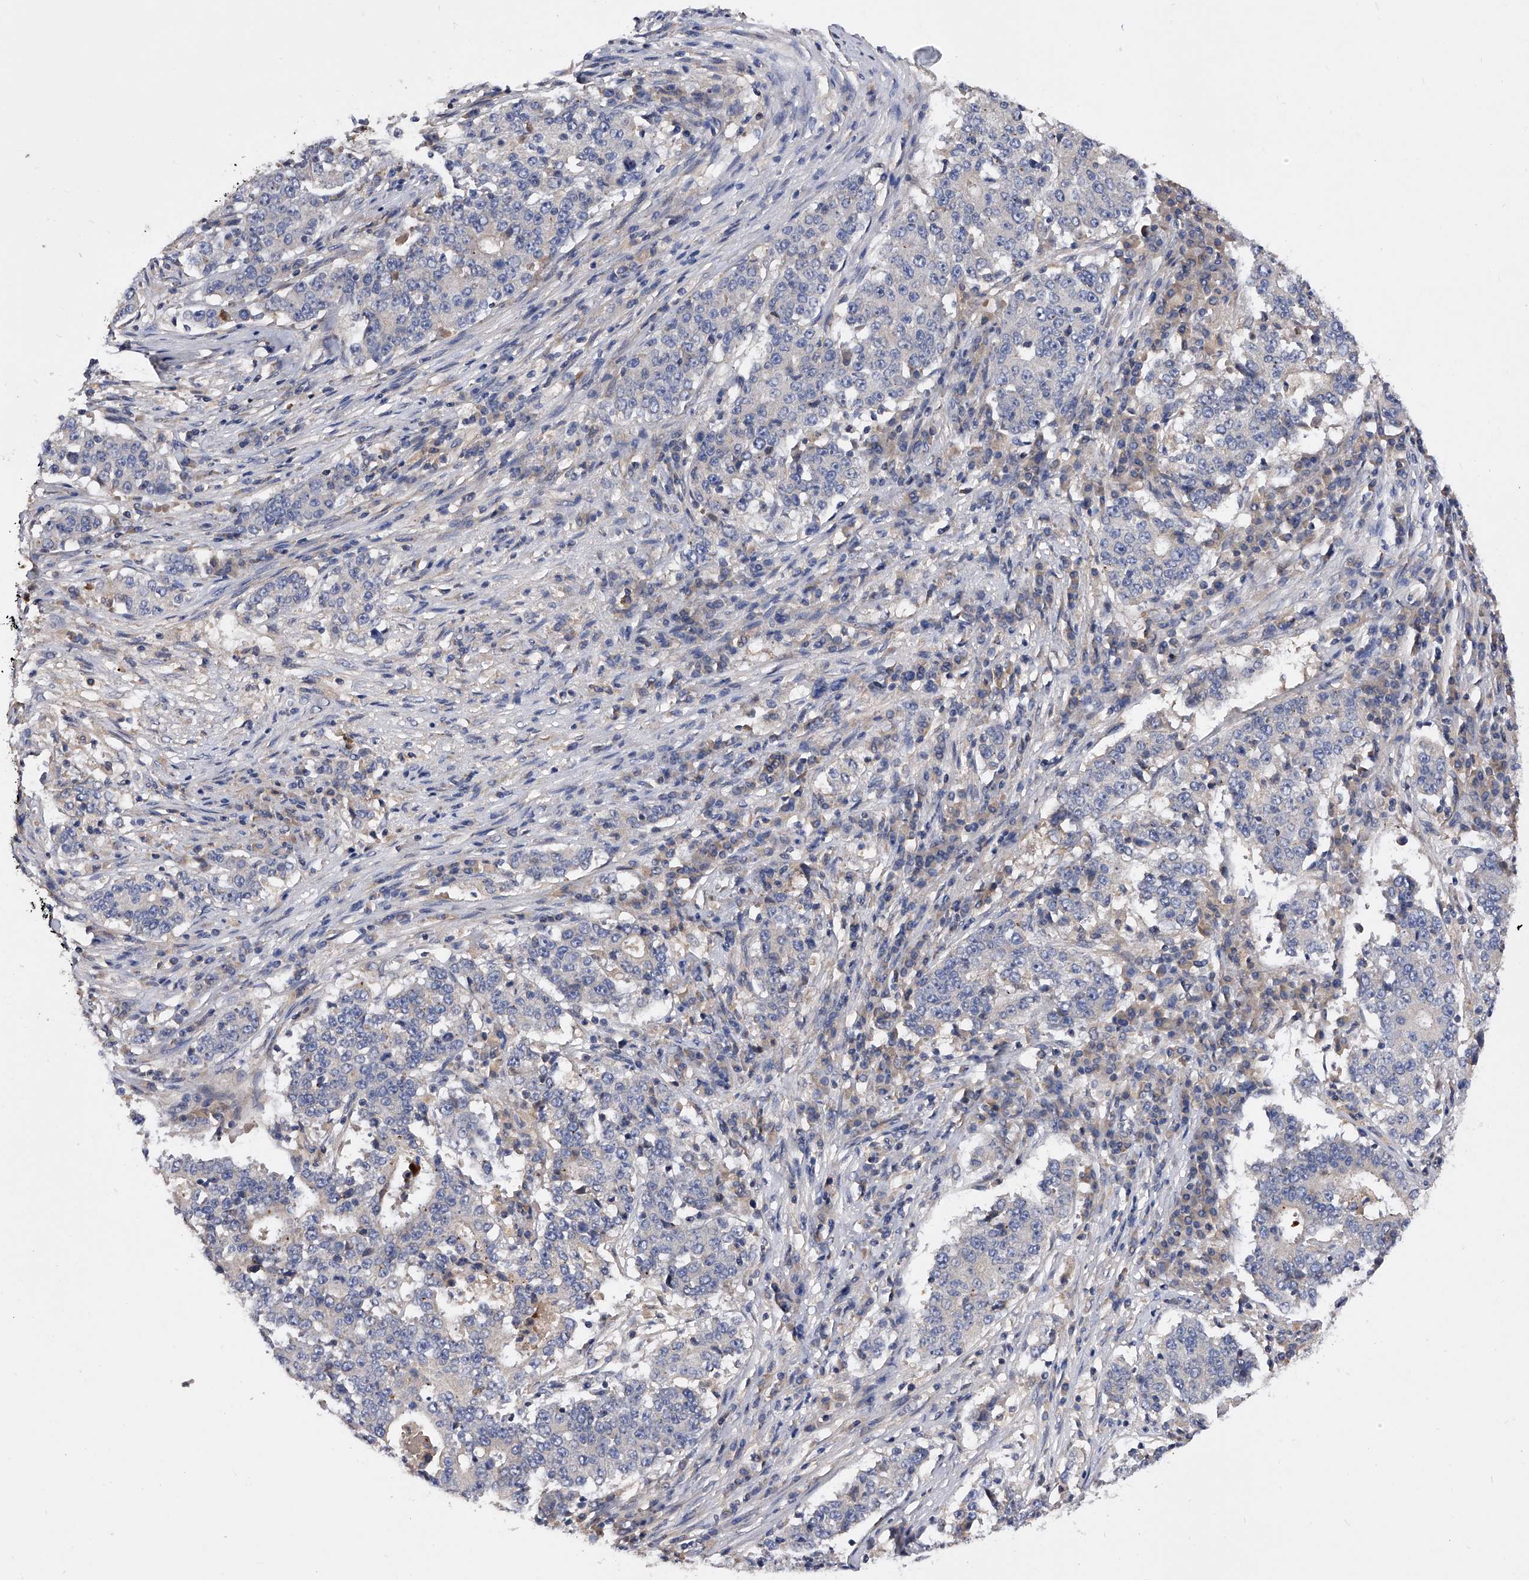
{"staining": {"intensity": "negative", "quantity": "none", "location": "none"}, "tissue": "stomach cancer", "cell_type": "Tumor cells", "image_type": "cancer", "snomed": [{"axis": "morphology", "description": "Adenocarcinoma, NOS"}, {"axis": "topography", "description": "Stomach"}], "caption": "Immunohistochemistry of human adenocarcinoma (stomach) reveals no expression in tumor cells.", "gene": "ARL4C", "patient": {"sex": "male", "age": 59}}